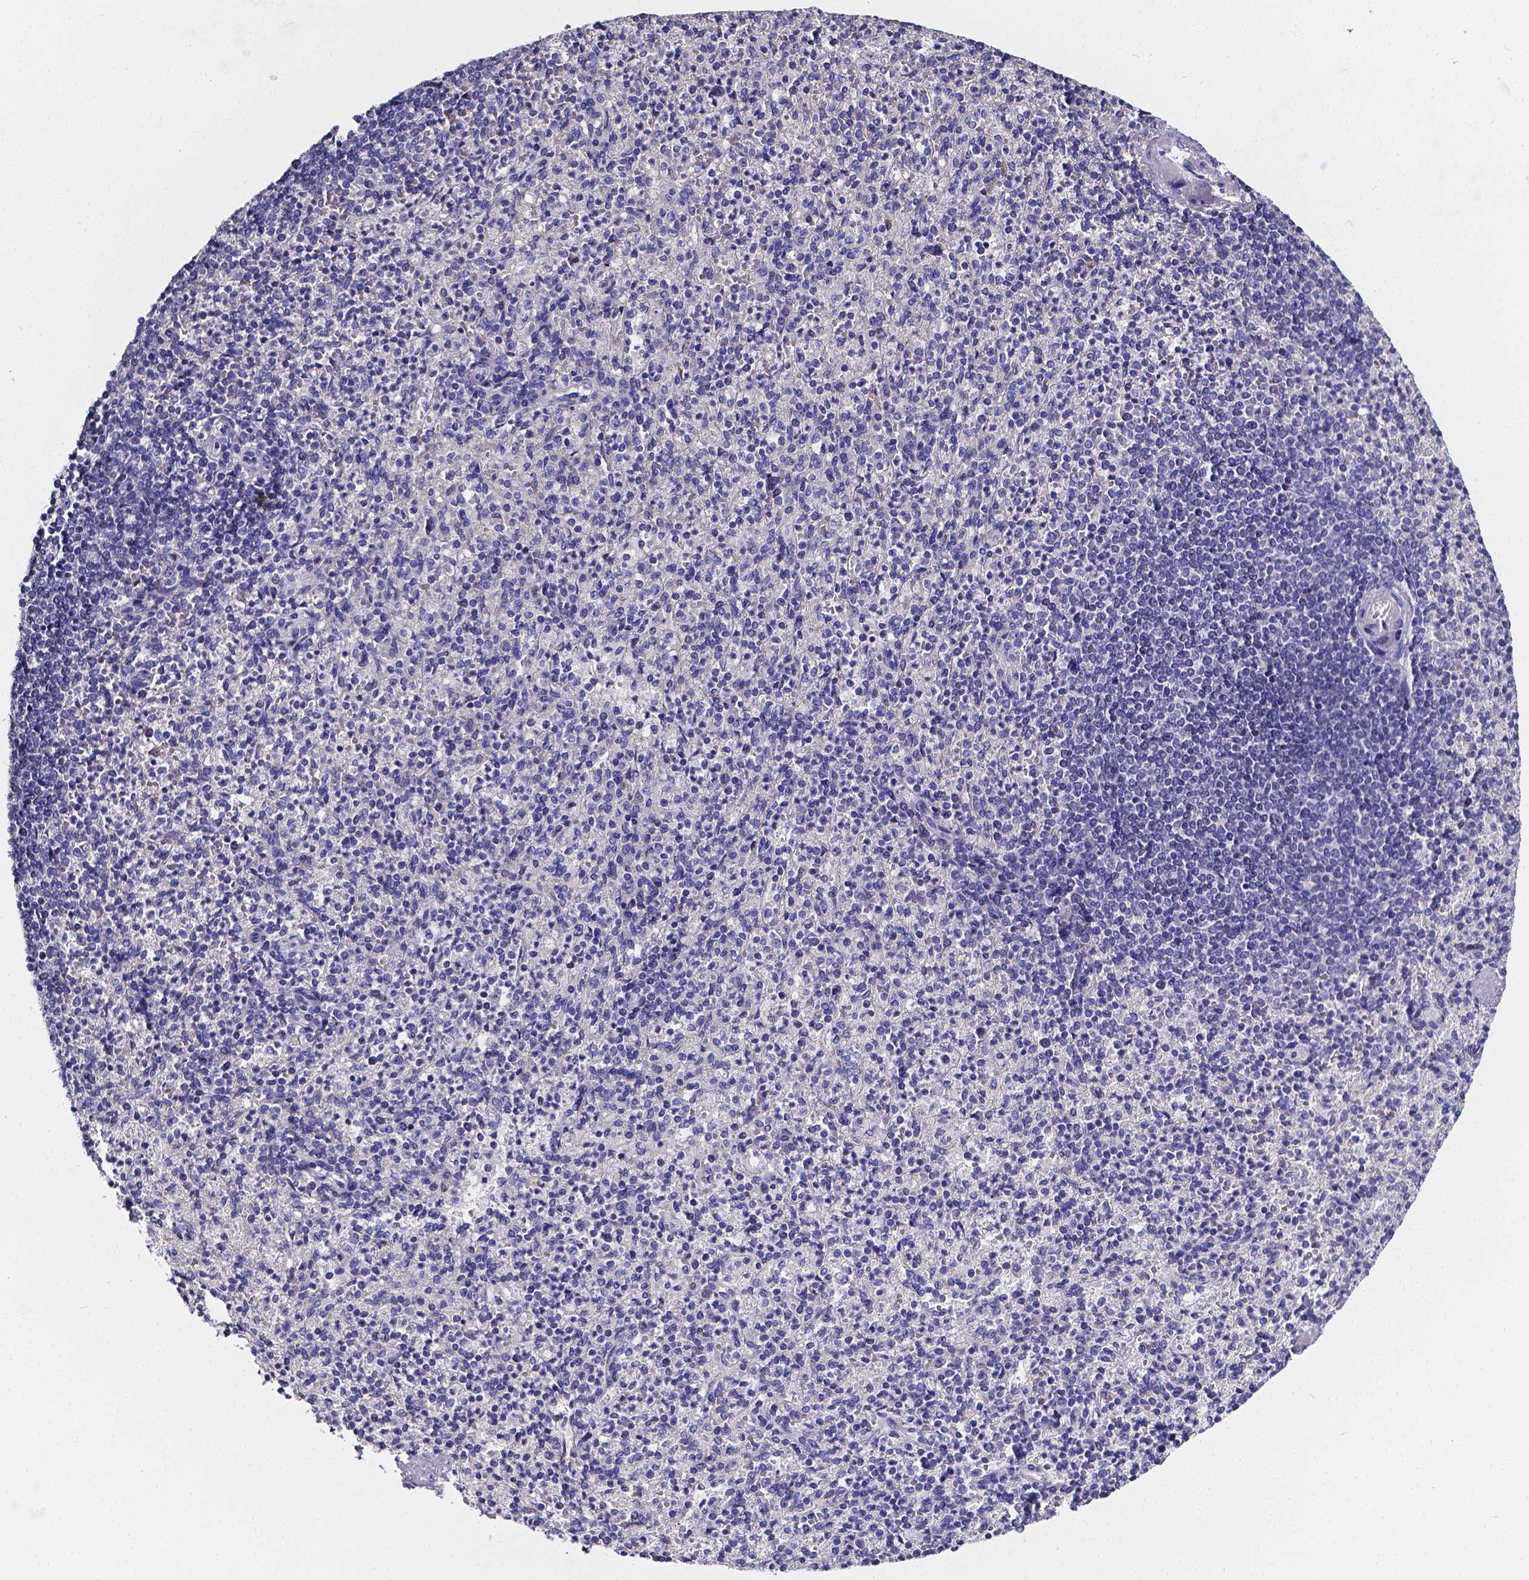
{"staining": {"intensity": "negative", "quantity": "none", "location": "none"}, "tissue": "spleen", "cell_type": "Cells in red pulp", "image_type": "normal", "snomed": [{"axis": "morphology", "description": "Normal tissue, NOS"}, {"axis": "topography", "description": "Spleen"}], "caption": "Cells in red pulp show no significant protein expression in normal spleen.", "gene": "CACNG8", "patient": {"sex": "female", "age": 74}}